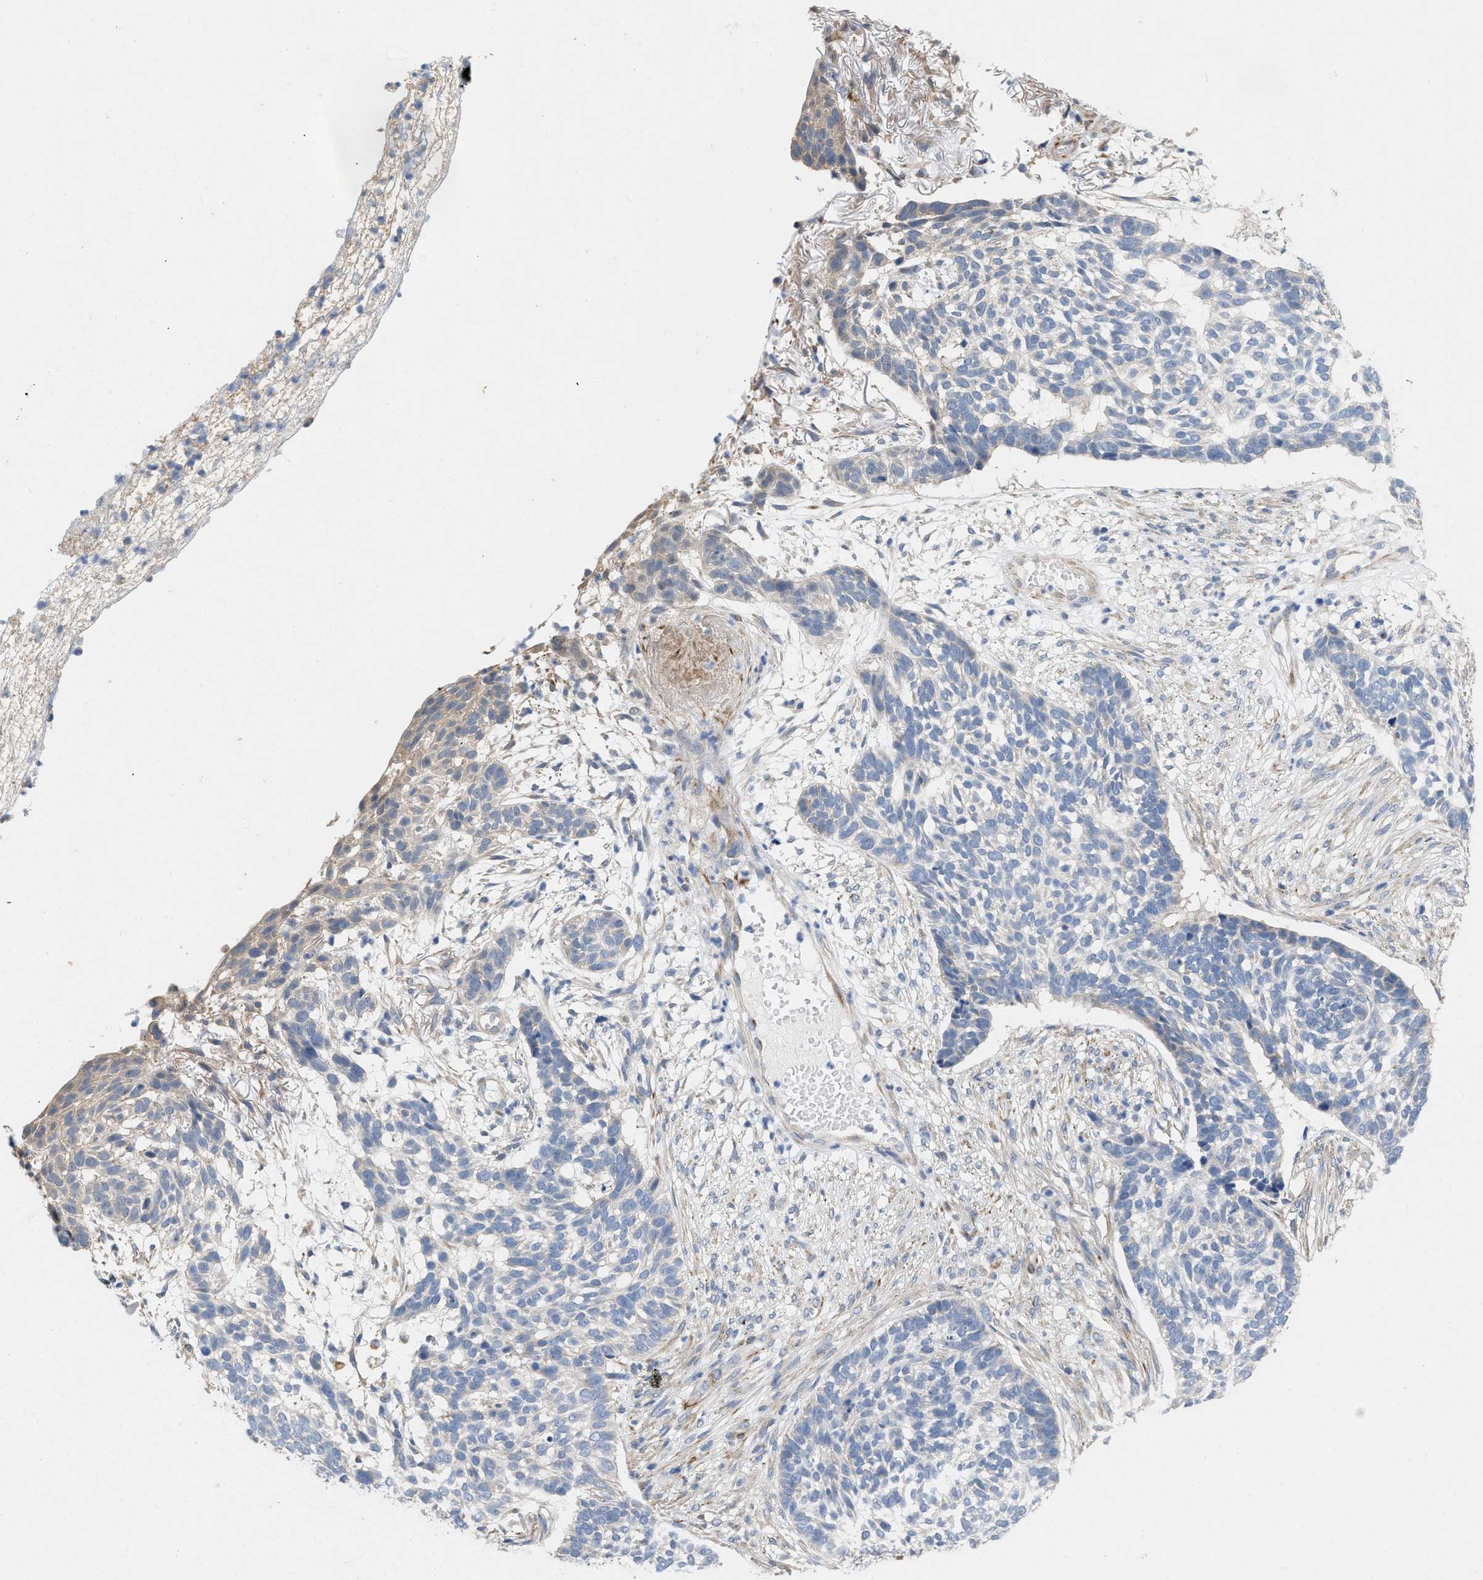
{"staining": {"intensity": "negative", "quantity": "none", "location": "none"}, "tissue": "skin cancer", "cell_type": "Tumor cells", "image_type": "cancer", "snomed": [{"axis": "morphology", "description": "Basal cell carcinoma"}, {"axis": "topography", "description": "Skin"}], "caption": "Immunohistochemistry of skin basal cell carcinoma reveals no expression in tumor cells.", "gene": "TMEM131", "patient": {"sex": "male", "age": 85}}